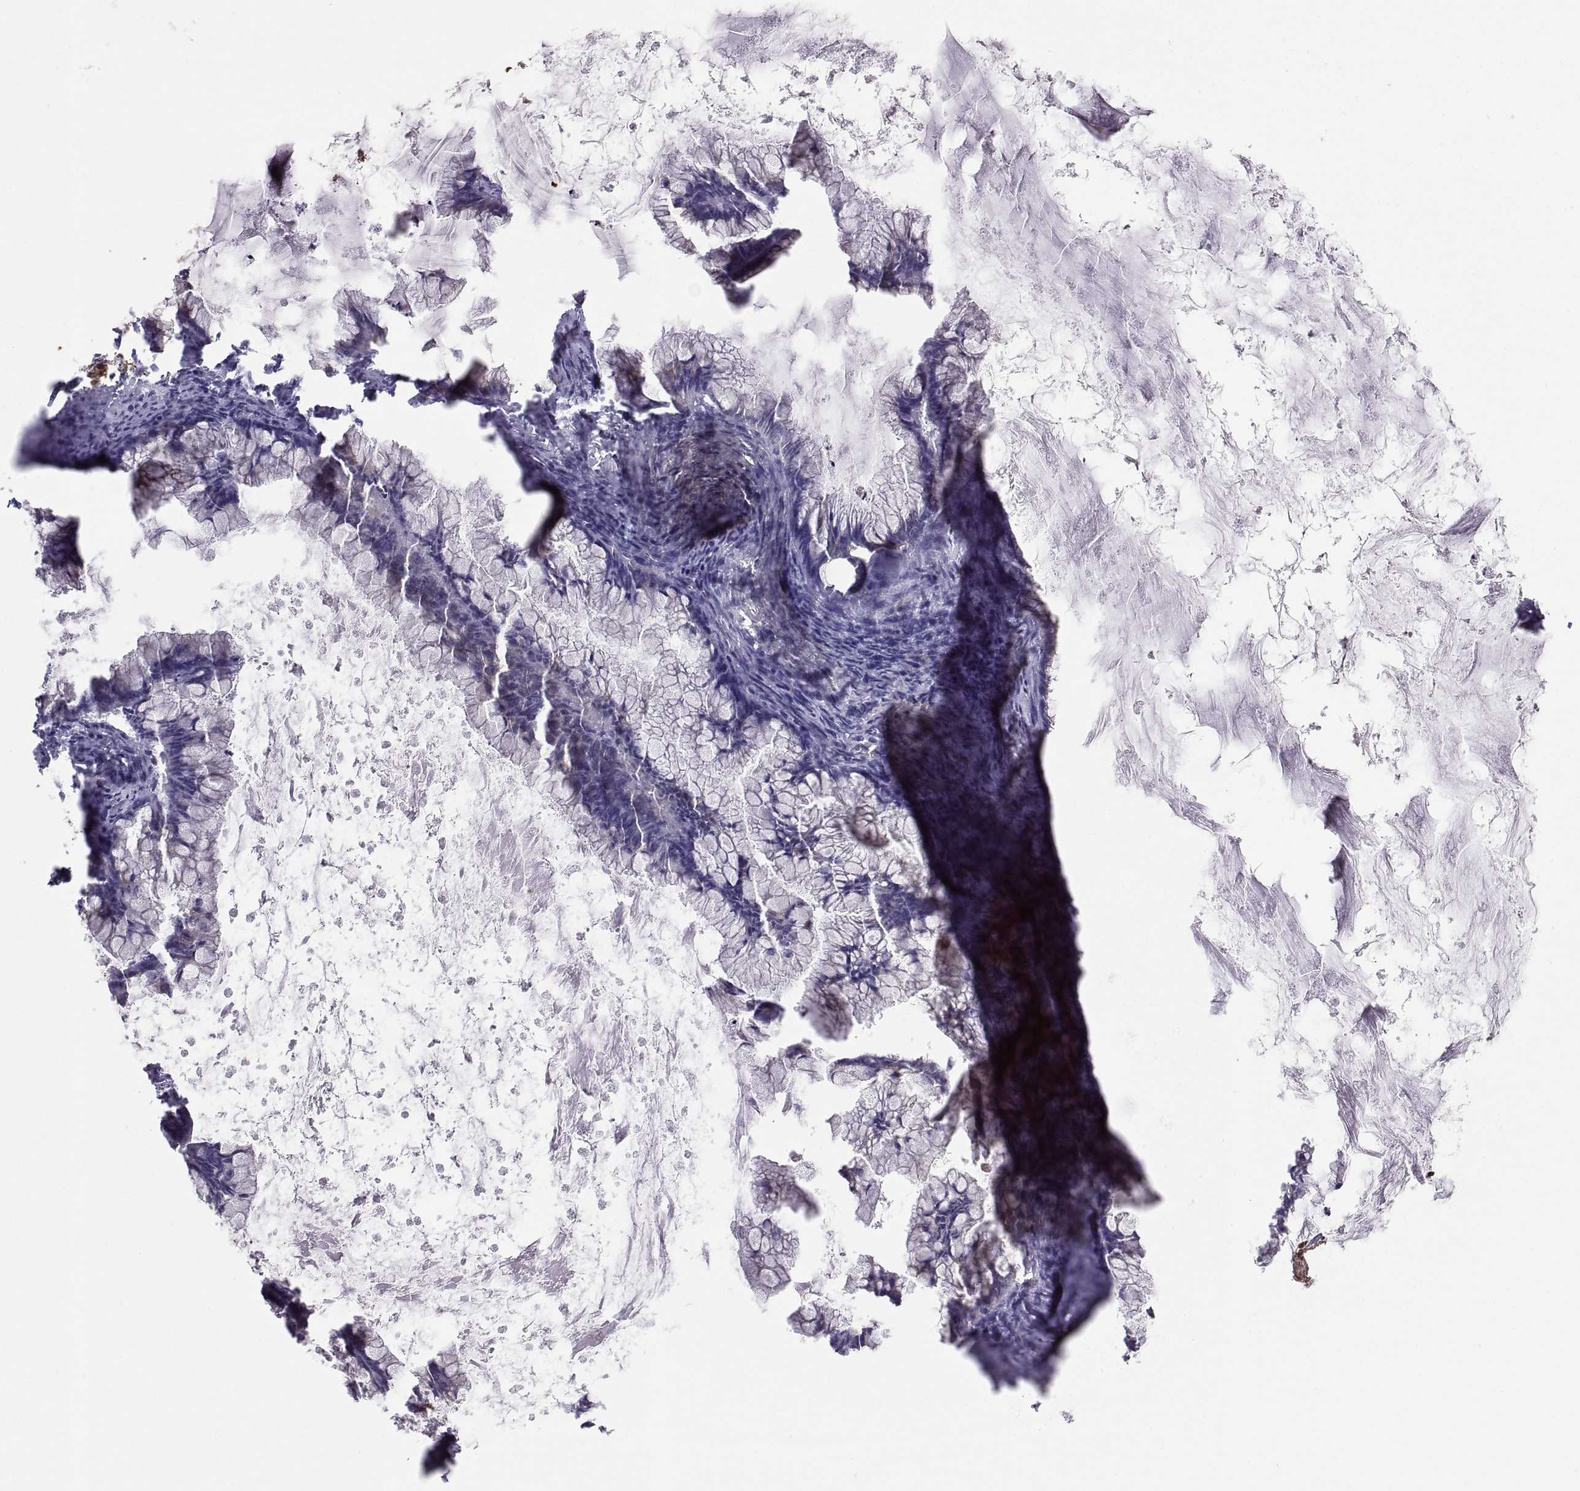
{"staining": {"intensity": "negative", "quantity": "none", "location": "none"}, "tissue": "ovarian cancer", "cell_type": "Tumor cells", "image_type": "cancer", "snomed": [{"axis": "morphology", "description": "Cystadenocarcinoma, mucinous, NOS"}, {"axis": "topography", "description": "Ovary"}], "caption": "Immunohistochemistry (IHC) micrograph of neoplastic tissue: ovarian cancer (mucinous cystadenocarcinoma) stained with DAB exhibits no significant protein expression in tumor cells.", "gene": "ERO1A", "patient": {"sex": "female", "age": 67}}